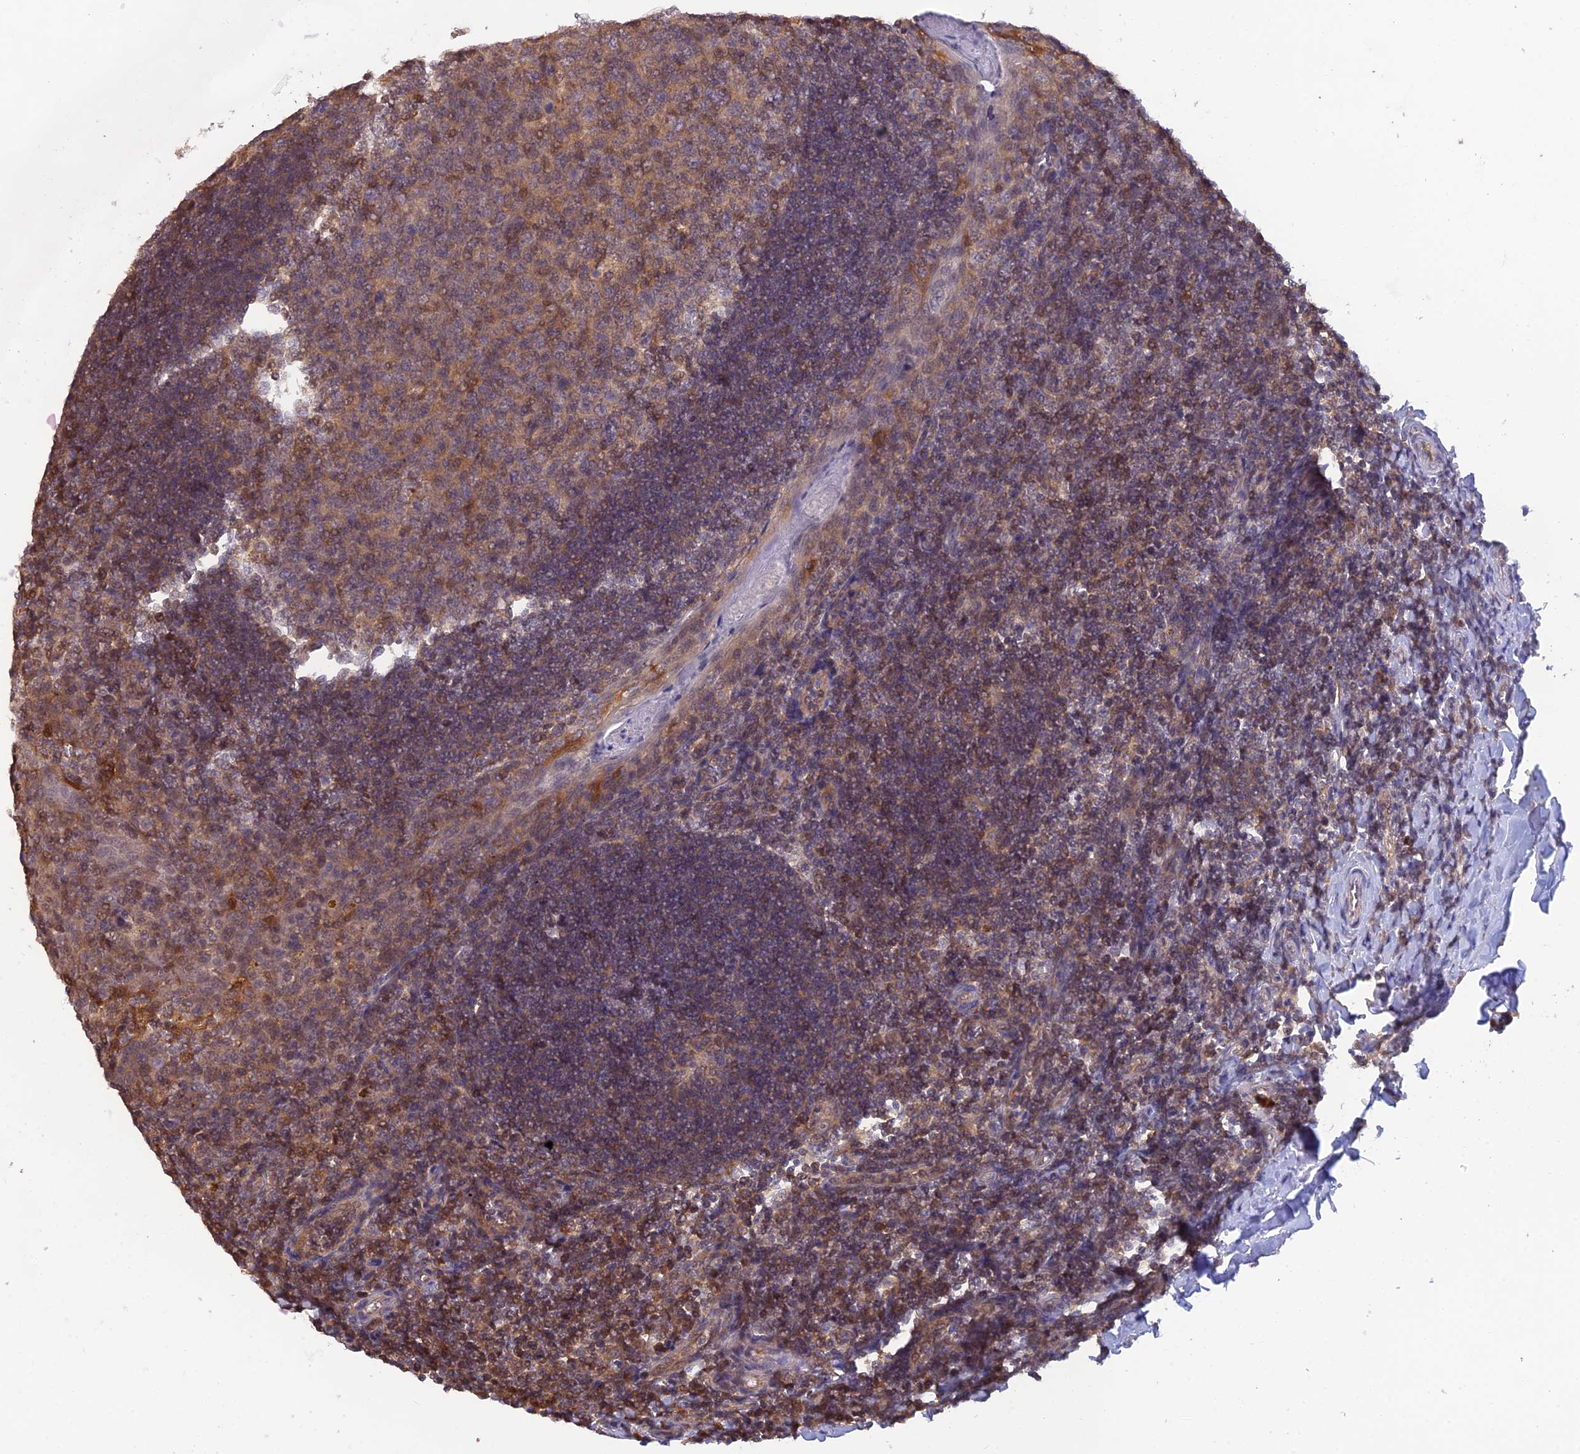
{"staining": {"intensity": "moderate", "quantity": "25%-75%", "location": "cytoplasmic/membranous,nuclear"}, "tissue": "tonsil", "cell_type": "Germinal center cells", "image_type": "normal", "snomed": [{"axis": "morphology", "description": "Normal tissue, NOS"}, {"axis": "topography", "description": "Tonsil"}], "caption": "Germinal center cells reveal medium levels of moderate cytoplasmic/membranous,nuclear staining in about 25%-75% of cells in unremarkable human tonsil. The protein of interest is stained brown, and the nuclei are stained in blue (DAB (3,3'-diaminobenzidine) IHC with brightfield microscopy, high magnification).", "gene": "HINT1", "patient": {"sex": "male", "age": 27}}